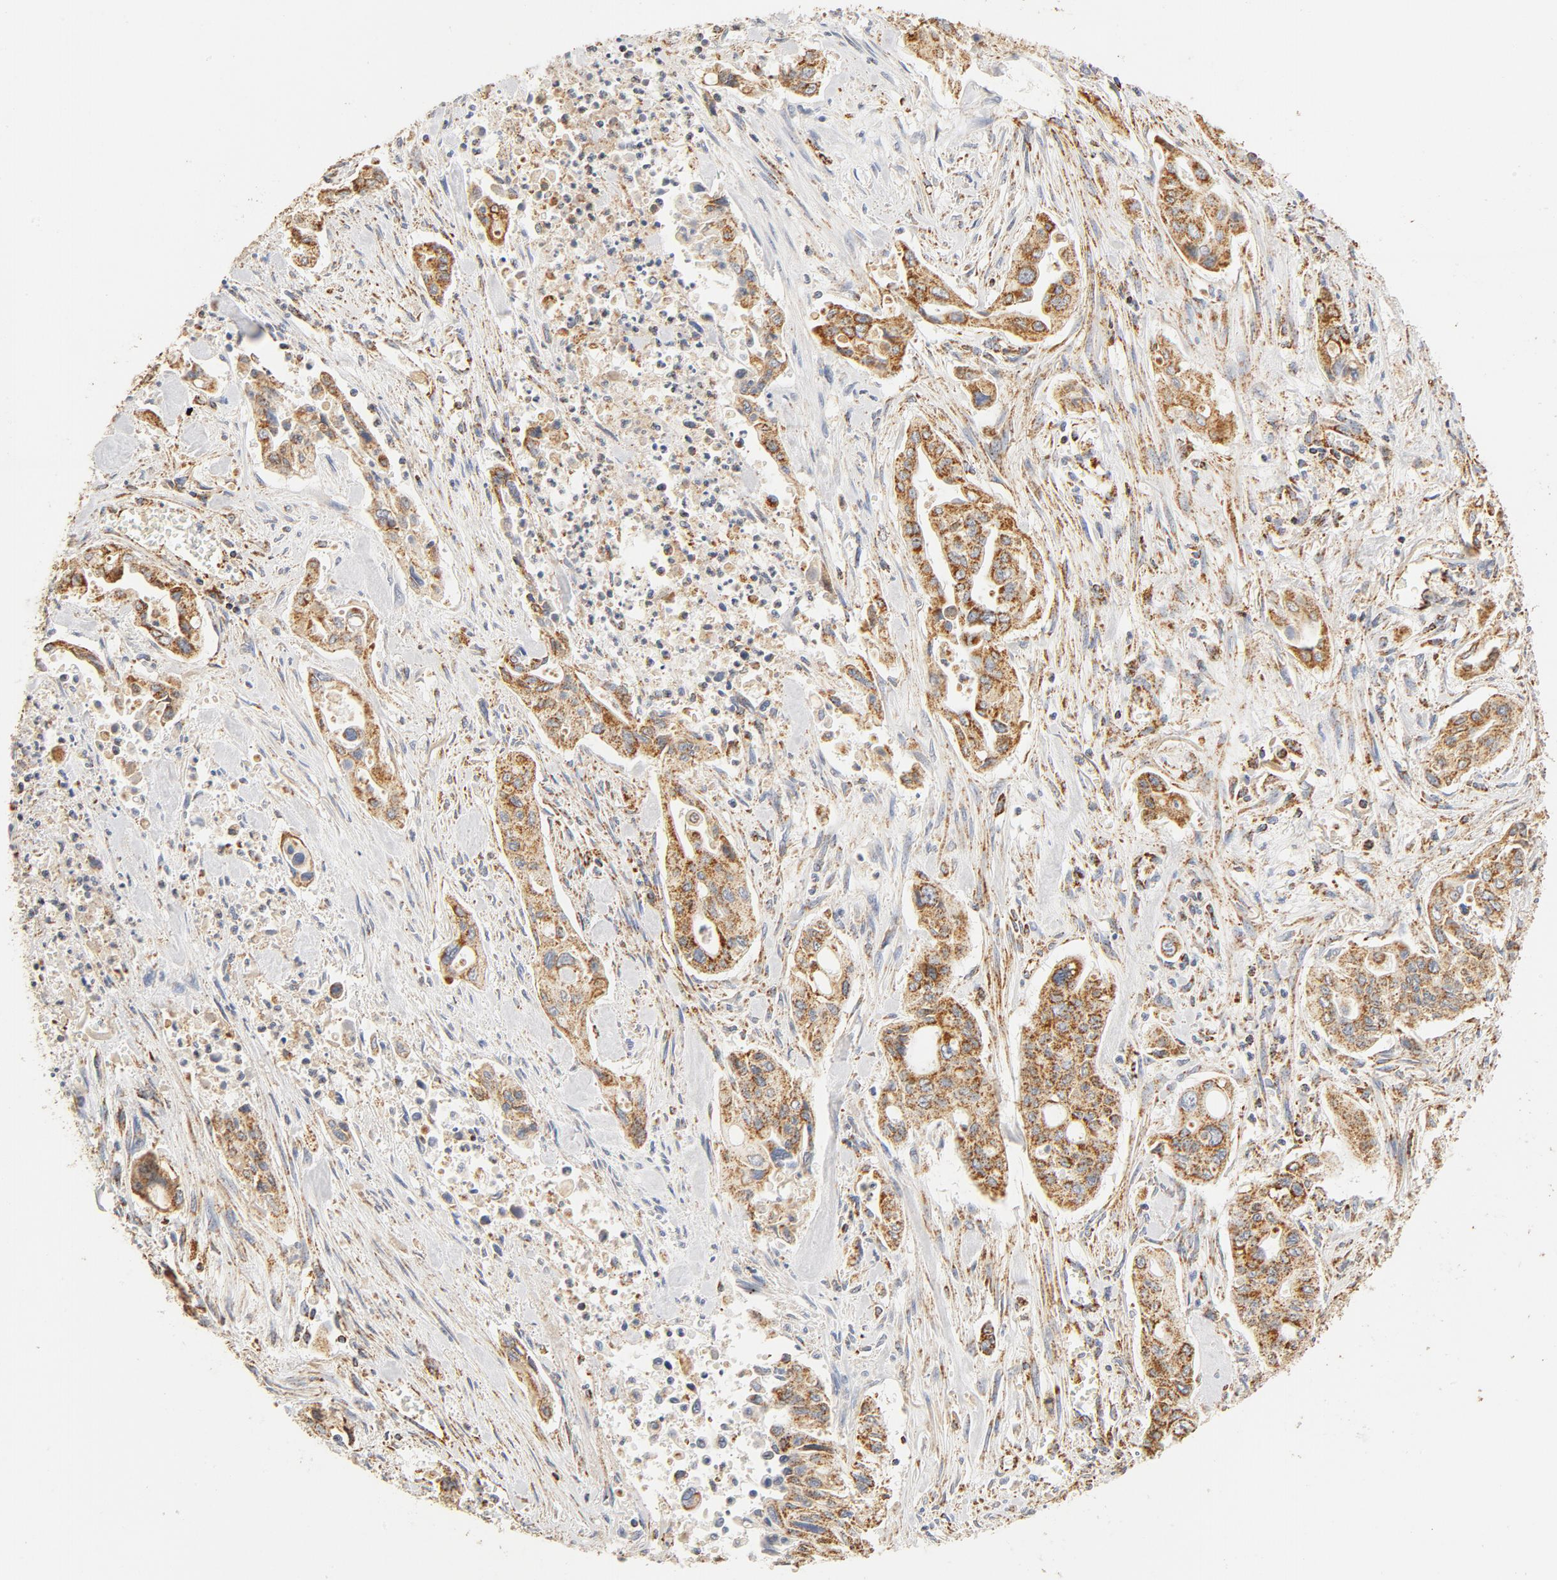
{"staining": {"intensity": "moderate", "quantity": ">75%", "location": "nuclear"}, "tissue": "pancreatic cancer", "cell_type": "Tumor cells", "image_type": "cancer", "snomed": [{"axis": "morphology", "description": "Adenocarcinoma, NOS"}, {"axis": "topography", "description": "Pancreas"}], "caption": "Pancreatic adenocarcinoma was stained to show a protein in brown. There is medium levels of moderate nuclear positivity in about >75% of tumor cells. (Brightfield microscopy of DAB IHC at high magnification).", "gene": "COX4I1", "patient": {"sex": "male", "age": 77}}